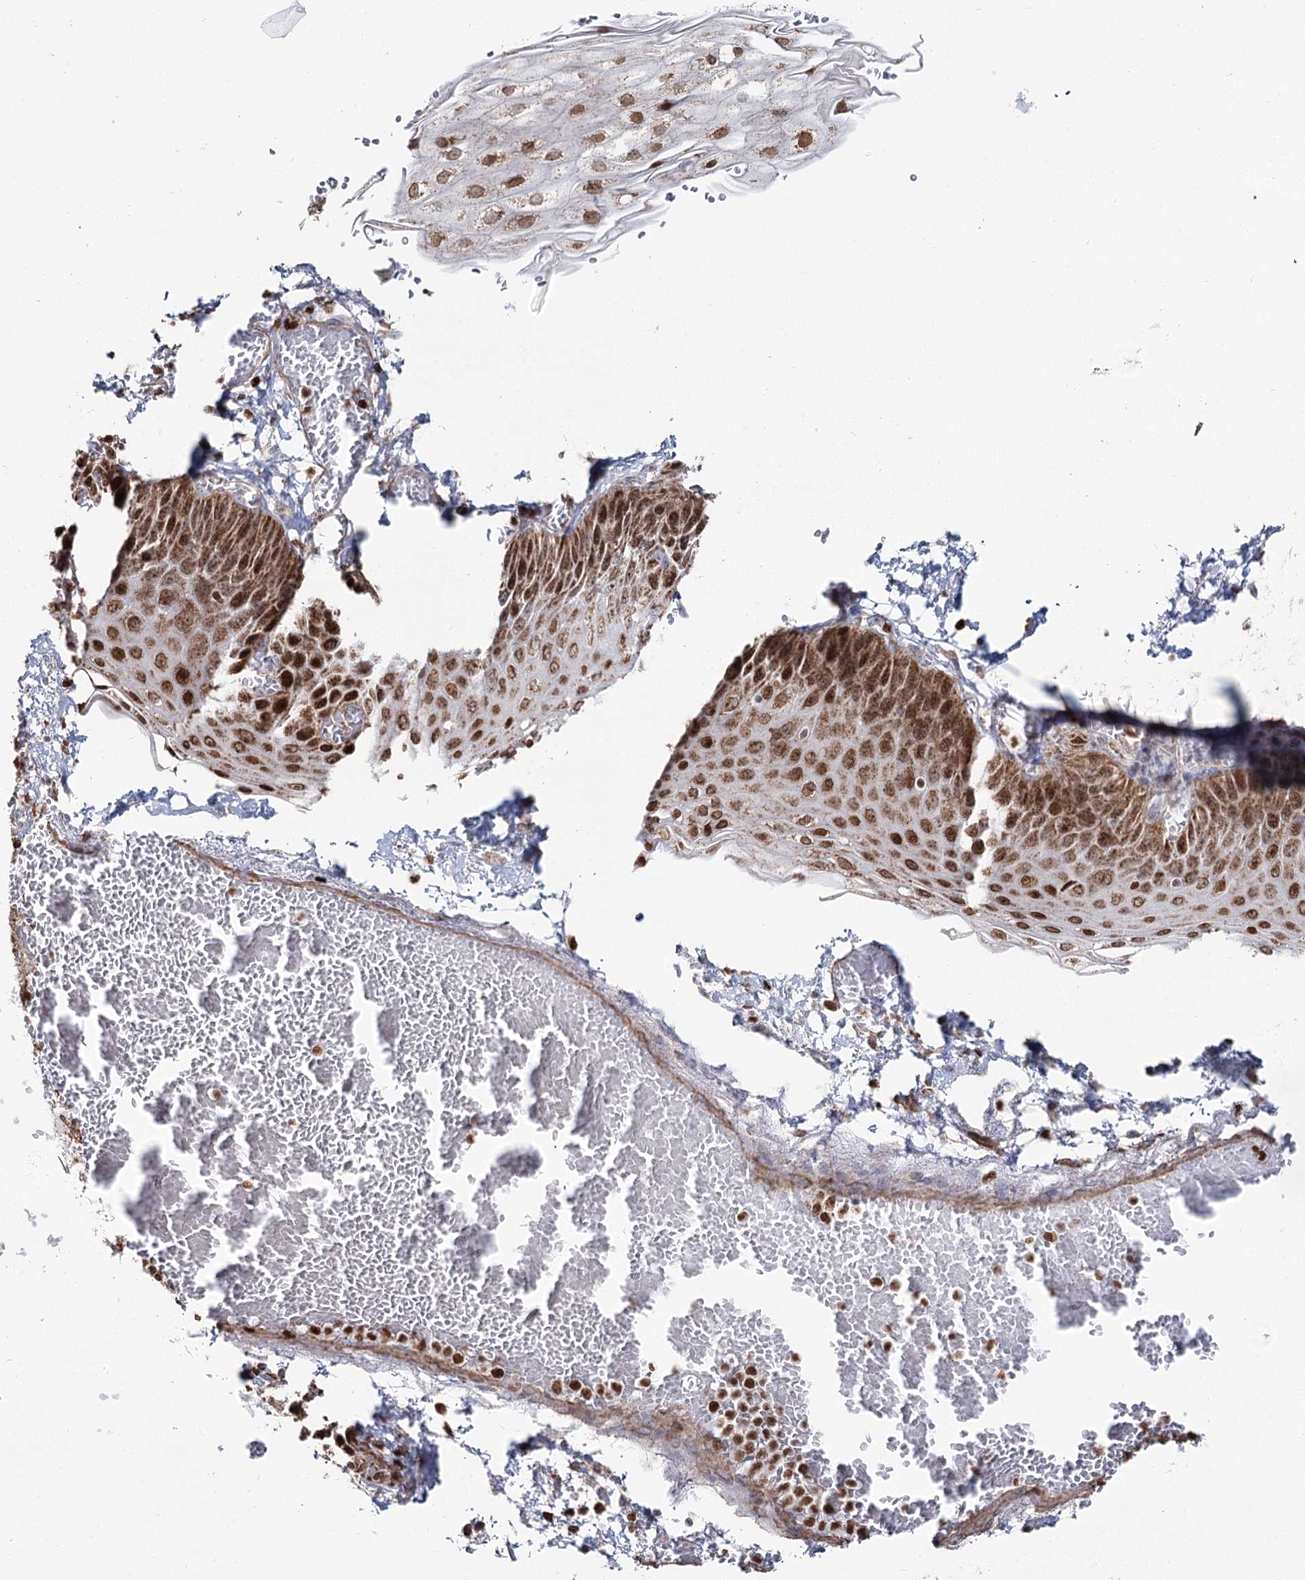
{"staining": {"intensity": "strong", "quantity": ">75%", "location": "cytoplasmic/membranous,nuclear"}, "tissue": "esophagus", "cell_type": "Squamous epithelial cells", "image_type": "normal", "snomed": [{"axis": "morphology", "description": "Normal tissue, NOS"}, {"axis": "topography", "description": "Esophagus"}], "caption": "This micrograph reveals immunohistochemistry (IHC) staining of normal human esophagus, with high strong cytoplasmic/membranous,nuclear positivity in approximately >75% of squamous epithelial cells.", "gene": "PDHX", "patient": {"sex": "male", "age": 81}}